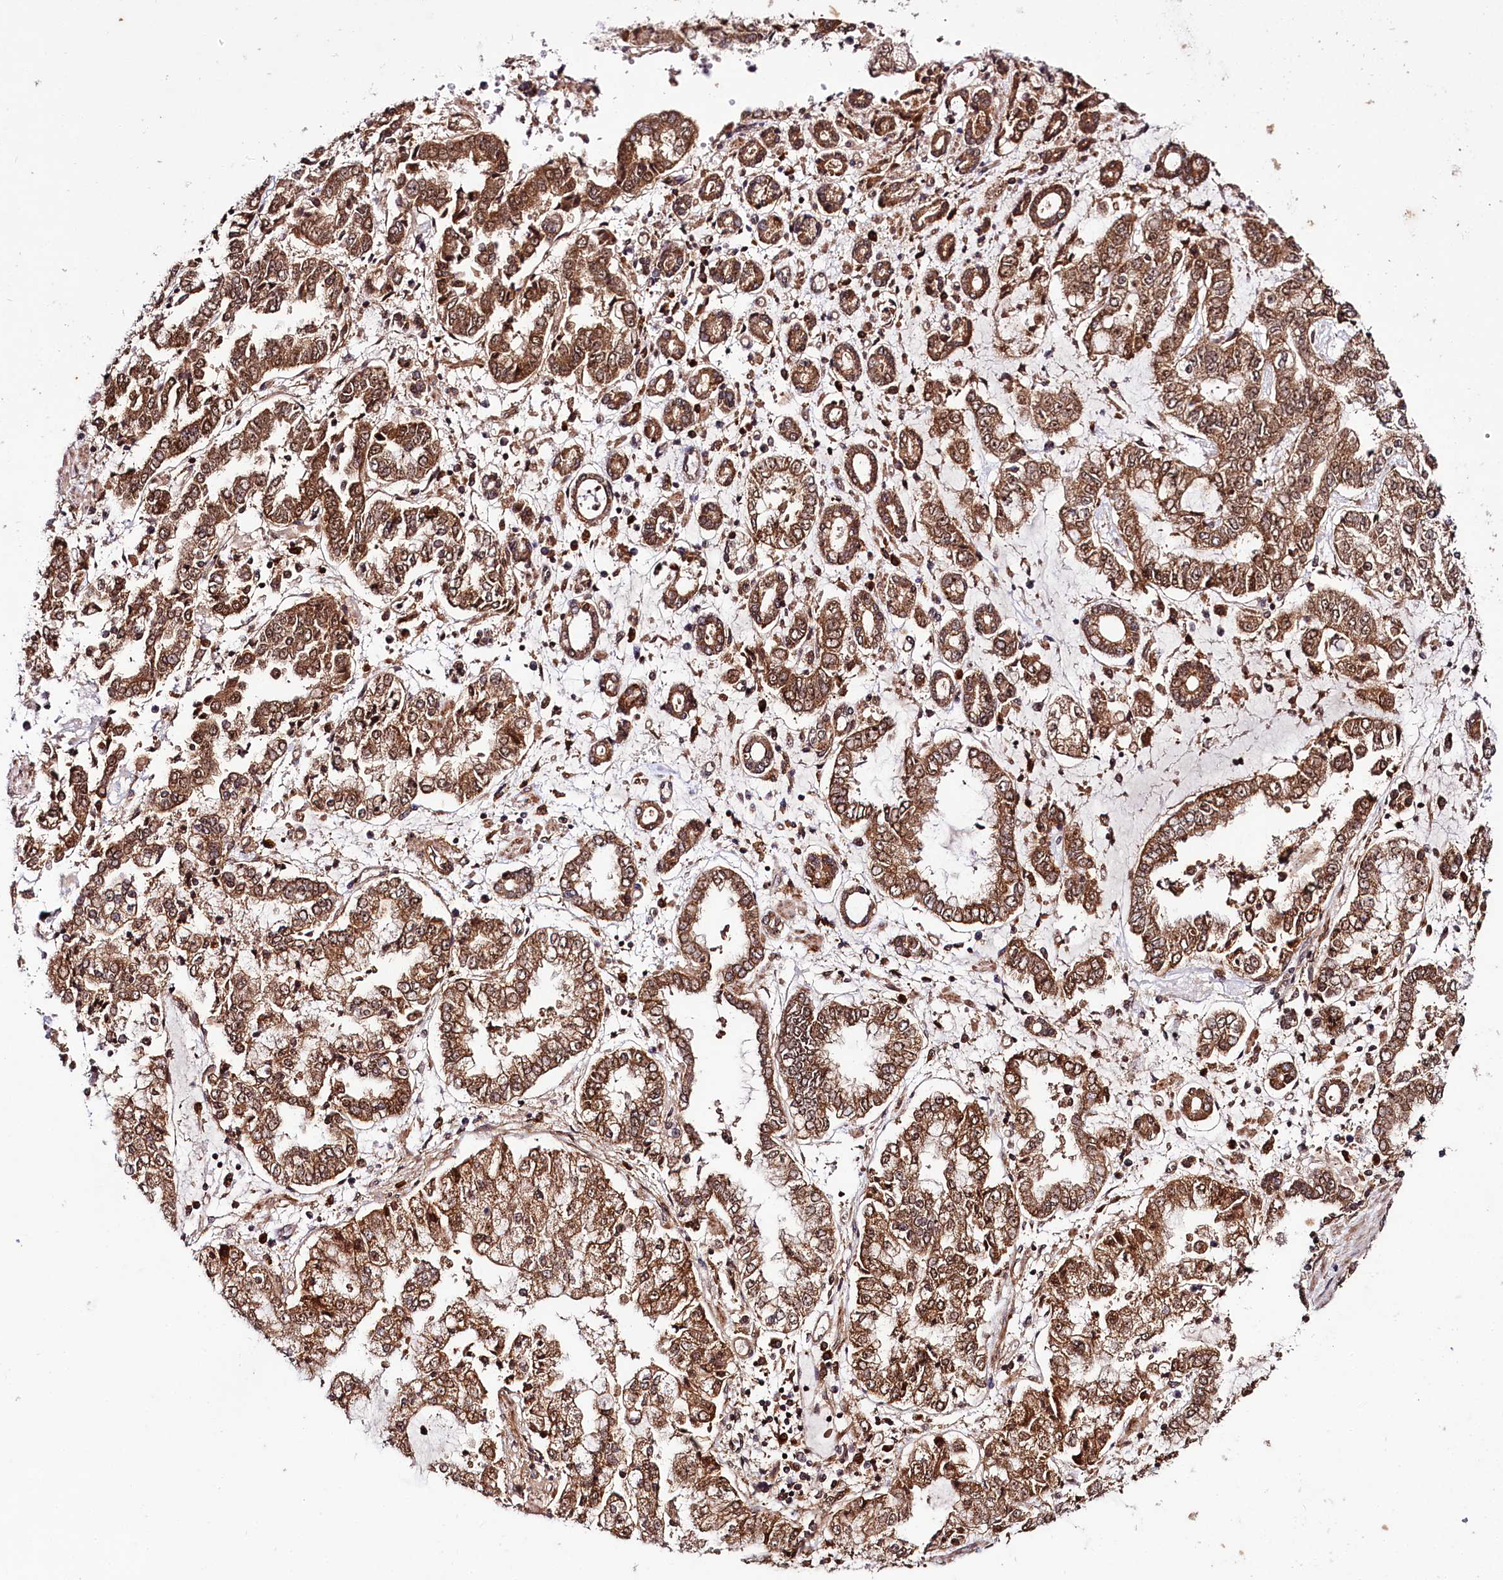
{"staining": {"intensity": "strong", "quantity": ">75%", "location": "cytoplasmic/membranous,nuclear"}, "tissue": "stomach cancer", "cell_type": "Tumor cells", "image_type": "cancer", "snomed": [{"axis": "morphology", "description": "Adenocarcinoma, NOS"}, {"axis": "topography", "description": "Stomach"}], "caption": "Protein expression analysis of stomach adenocarcinoma displays strong cytoplasmic/membranous and nuclear expression in approximately >75% of tumor cells.", "gene": "UBE3A", "patient": {"sex": "male", "age": 76}}